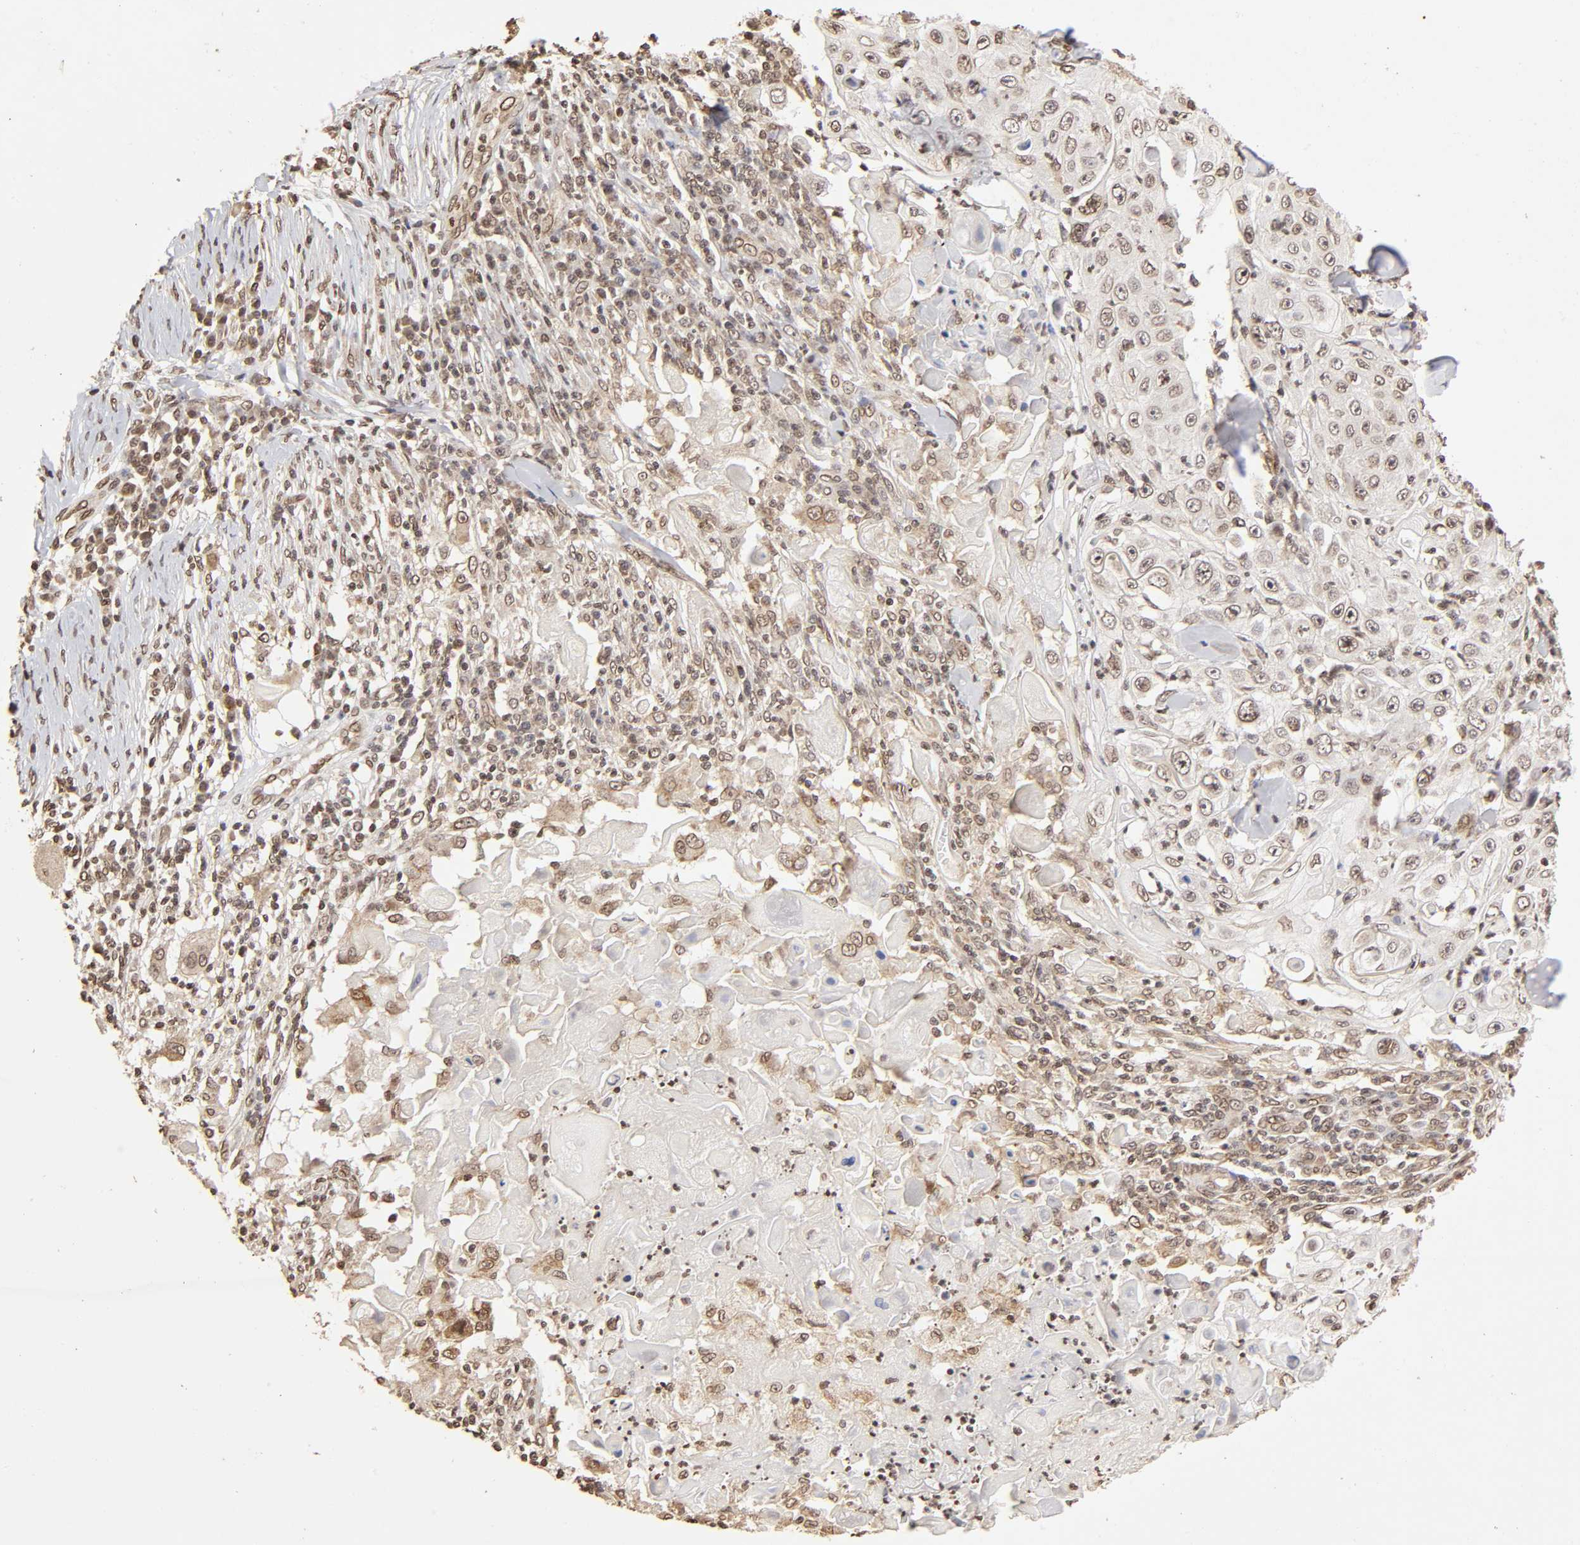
{"staining": {"intensity": "weak", "quantity": ">75%", "location": "nuclear"}, "tissue": "skin cancer", "cell_type": "Tumor cells", "image_type": "cancer", "snomed": [{"axis": "morphology", "description": "Squamous cell carcinoma, NOS"}, {"axis": "topography", "description": "Skin"}], "caption": "This image reveals immunohistochemistry (IHC) staining of human skin cancer, with low weak nuclear expression in approximately >75% of tumor cells.", "gene": "MLLT6", "patient": {"sex": "male", "age": 86}}